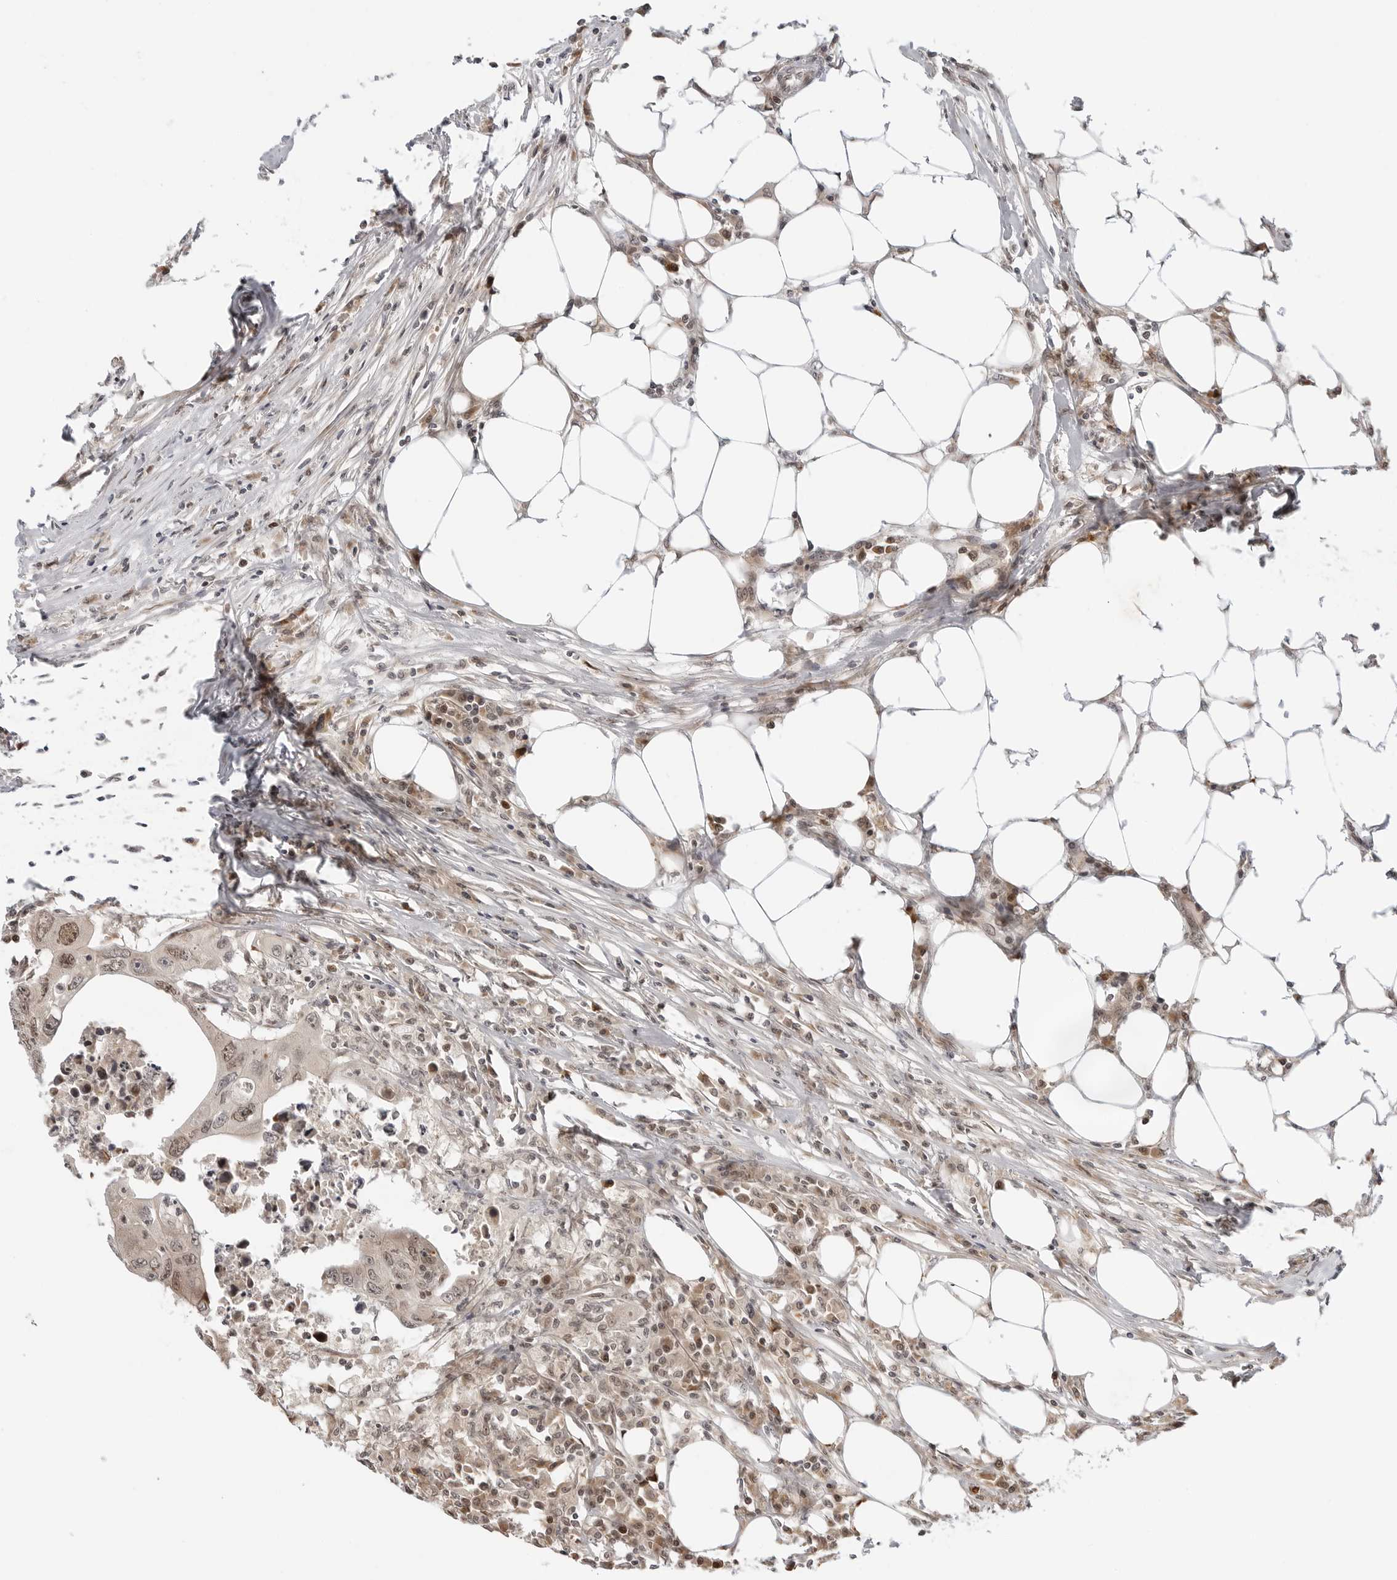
{"staining": {"intensity": "weak", "quantity": ">75%", "location": "nuclear"}, "tissue": "colorectal cancer", "cell_type": "Tumor cells", "image_type": "cancer", "snomed": [{"axis": "morphology", "description": "Adenocarcinoma, NOS"}, {"axis": "topography", "description": "Colon"}], "caption": "The micrograph exhibits staining of colorectal cancer (adenocarcinoma), revealing weak nuclear protein expression (brown color) within tumor cells.", "gene": "TIPRL", "patient": {"sex": "male", "age": 71}}